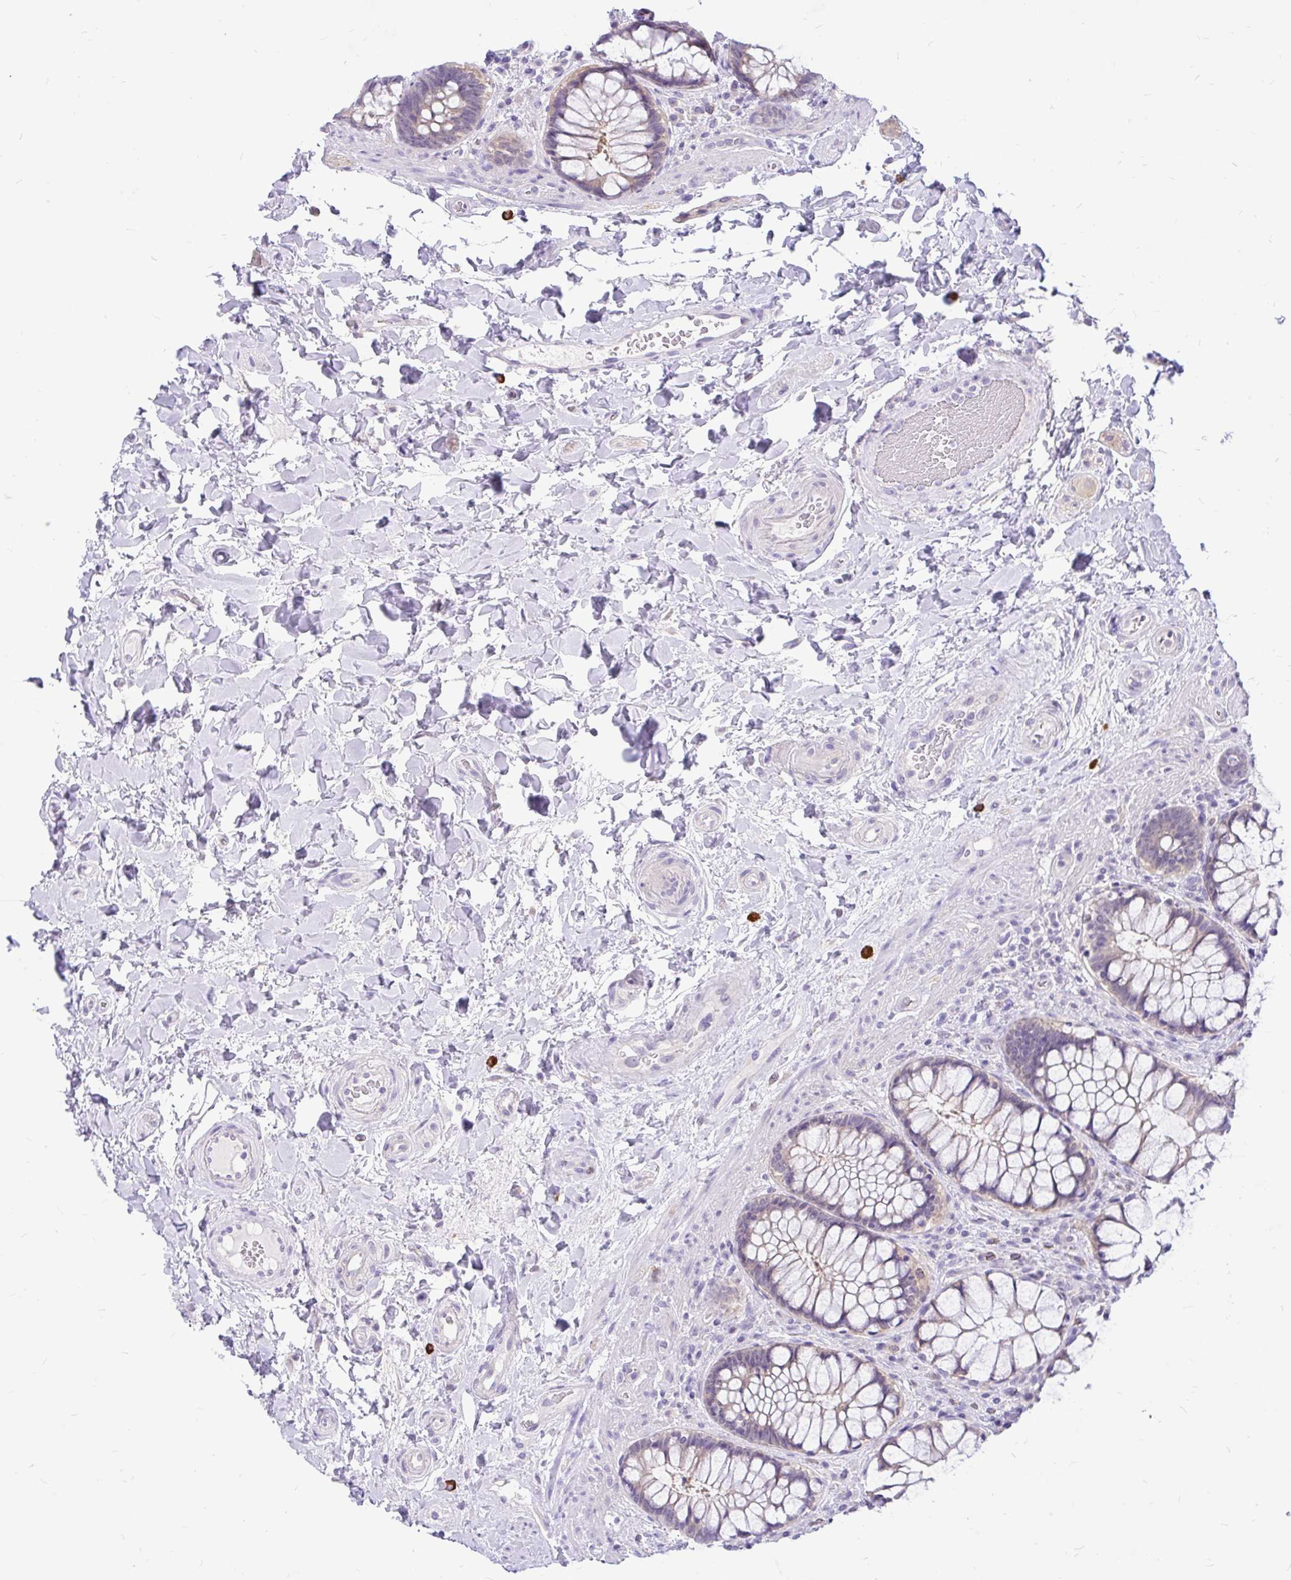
{"staining": {"intensity": "weak", "quantity": ">75%", "location": "cytoplasmic/membranous"}, "tissue": "rectum", "cell_type": "Glandular cells", "image_type": "normal", "snomed": [{"axis": "morphology", "description": "Normal tissue, NOS"}, {"axis": "topography", "description": "Rectum"}], "caption": "A brown stain labels weak cytoplasmic/membranous expression of a protein in glandular cells of normal rectum.", "gene": "MAP1LC3A", "patient": {"sex": "female", "age": 58}}